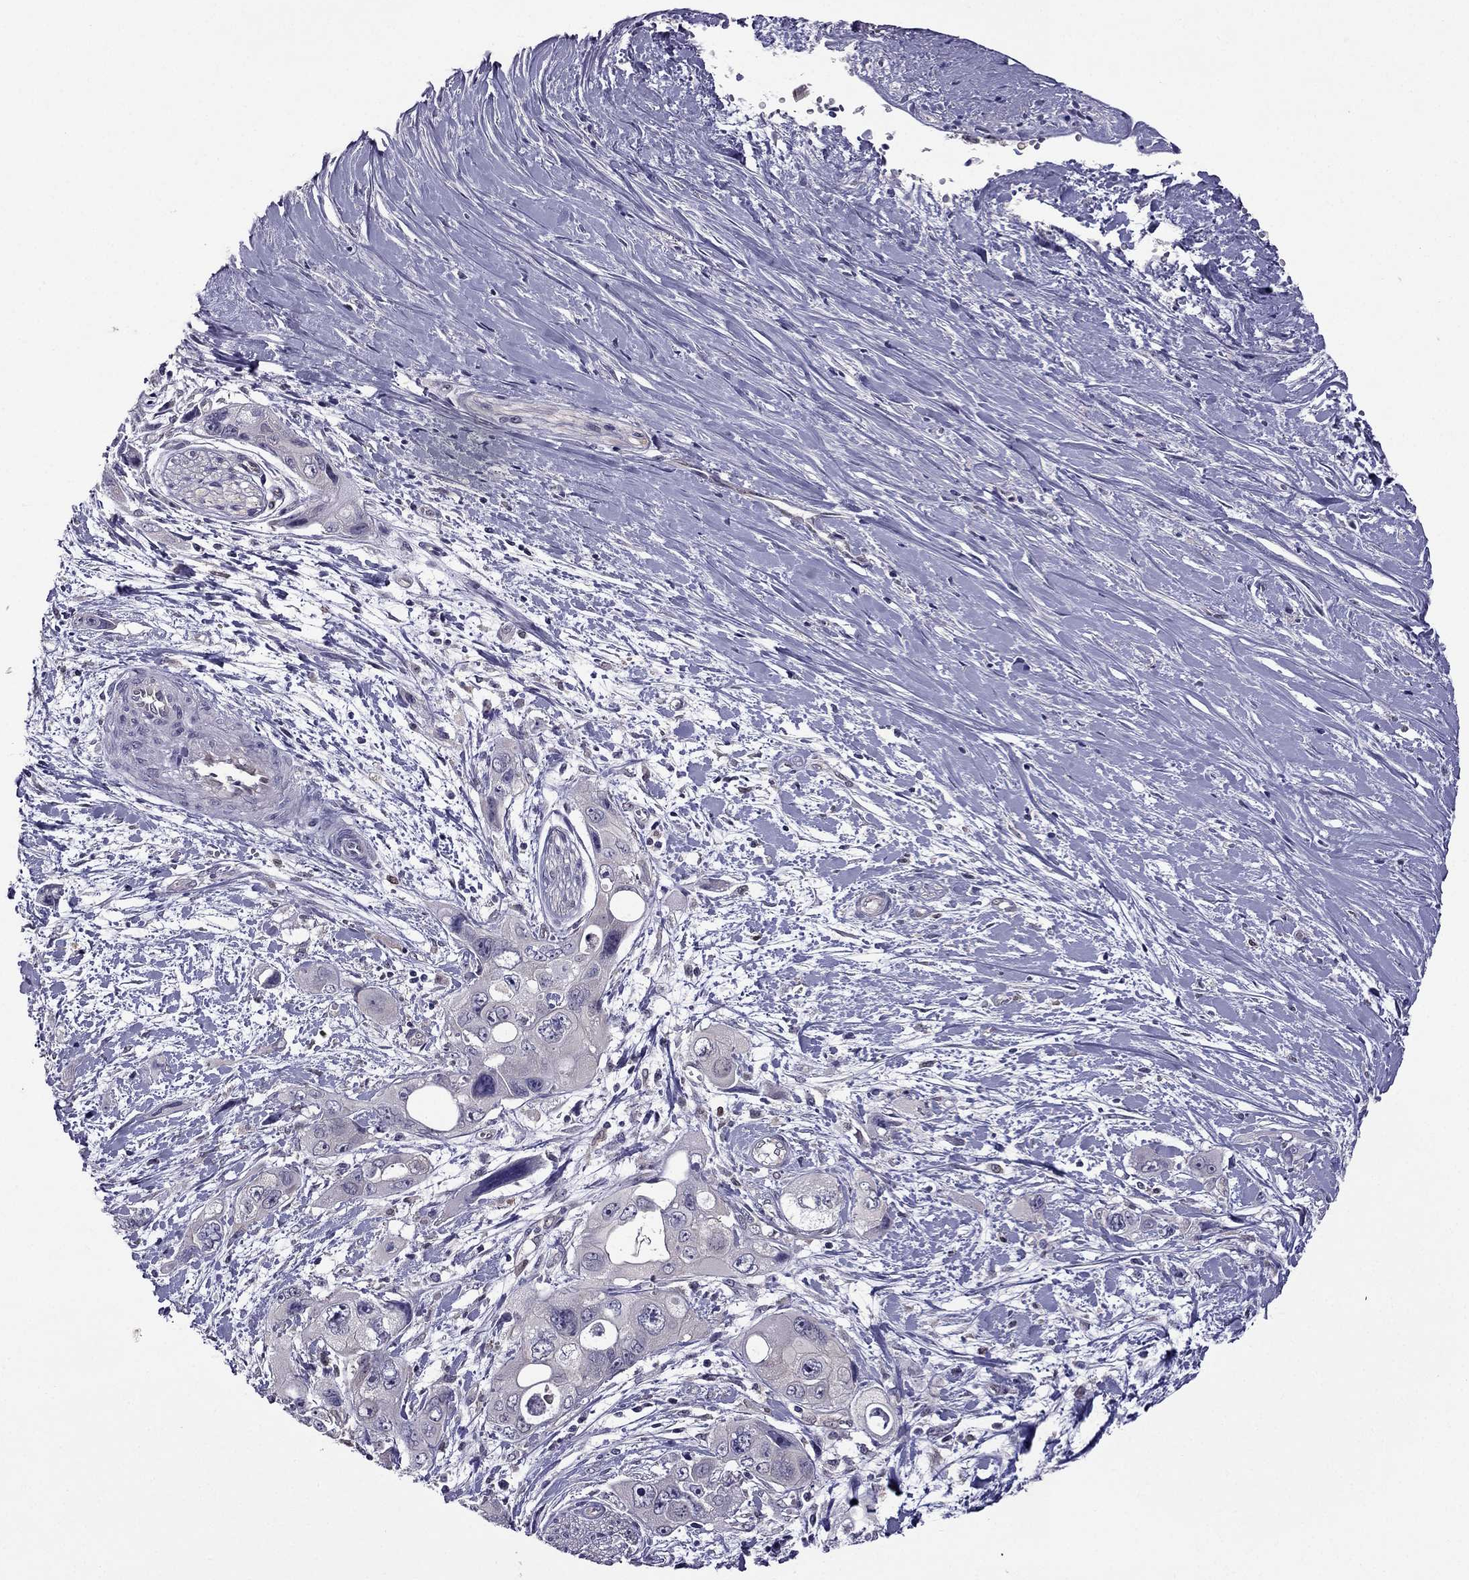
{"staining": {"intensity": "negative", "quantity": "none", "location": "none"}, "tissue": "pancreatic cancer", "cell_type": "Tumor cells", "image_type": "cancer", "snomed": [{"axis": "morphology", "description": "Adenocarcinoma, NOS"}, {"axis": "topography", "description": "Pancreas"}], "caption": "An image of pancreatic adenocarcinoma stained for a protein reveals no brown staining in tumor cells.", "gene": "CDK5", "patient": {"sex": "male", "age": 47}}